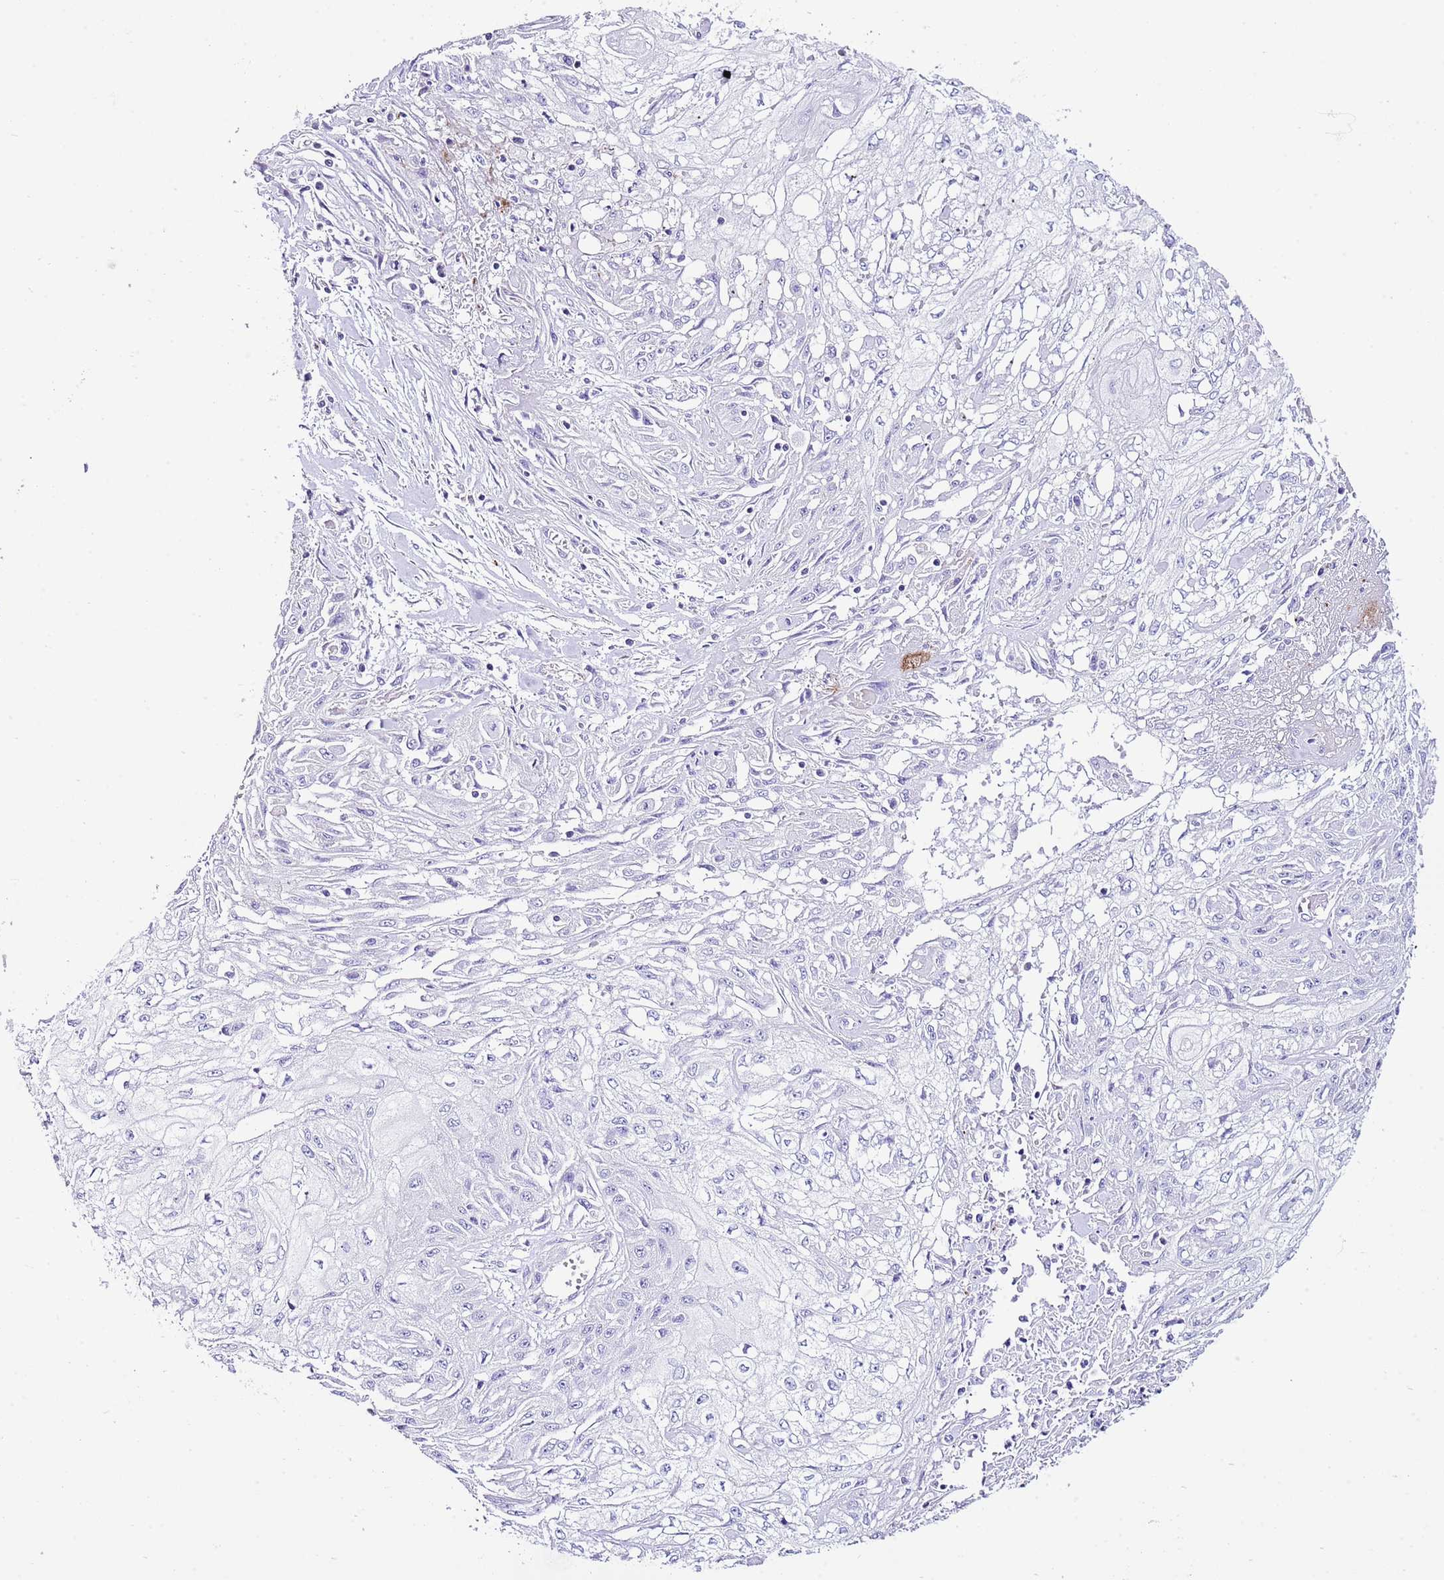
{"staining": {"intensity": "negative", "quantity": "none", "location": "none"}, "tissue": "skin cancer", "cell_type": "Tumor cells", "image_type": "cancer", "snomed": [{"axis": "morphology", "description": "Squamous cell carcinoma, NOS"}, {"axis": "morphology", "description": "Squamous cell carcinoma, metastatic, NOS"}, {"axis": "topography", "description": "Skin"}, {"axis": "topography", "description": "Lymph node"}], "caption": "Tumor cells are negative for brown protein staining in skin cancer (squamous cell carcinoma). (Brightfield microscopy of DAB IHC at high magnification).", "gene": "ALDH3A1", "patient": {"sex": "male", "age": 75}}